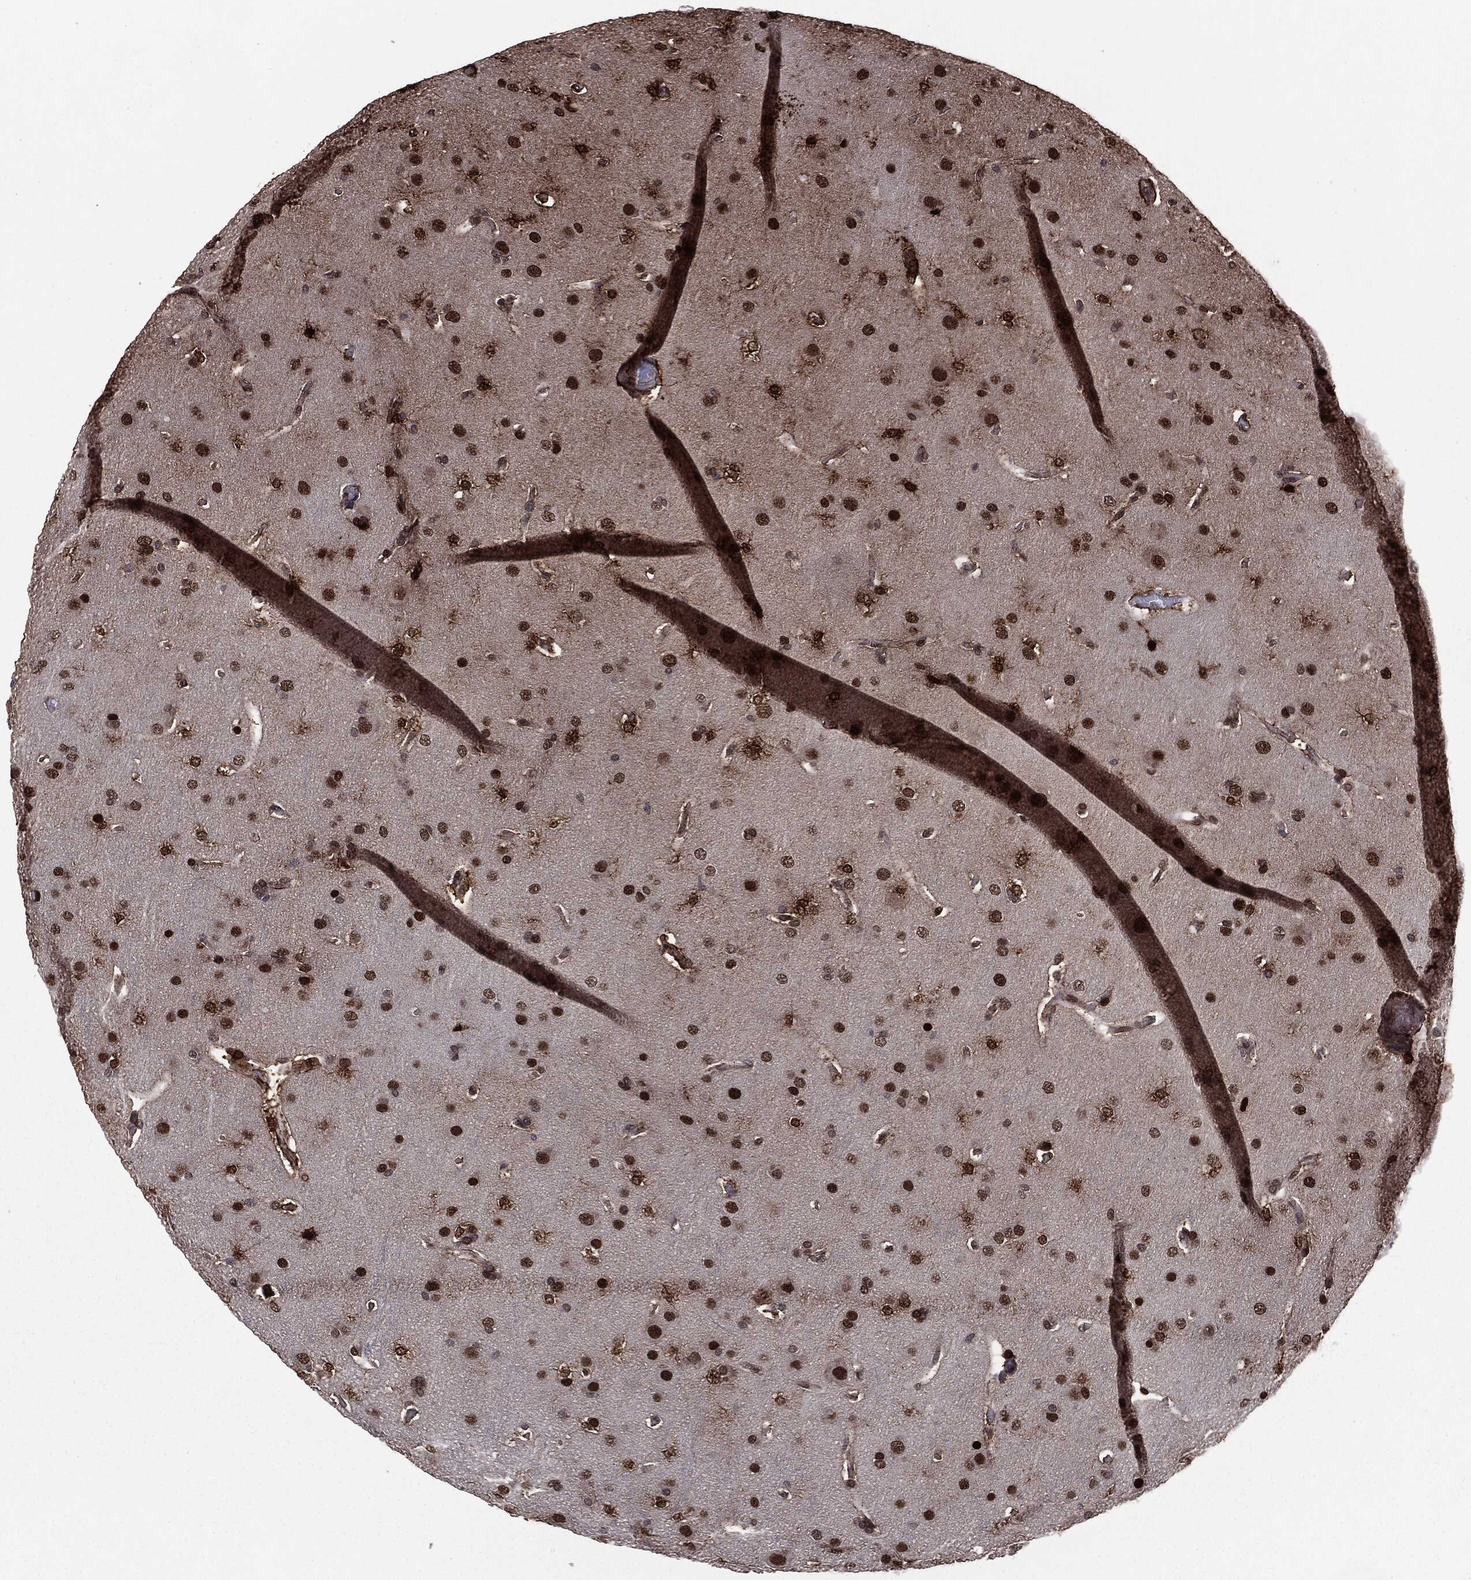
{"staining": {"intensity": "strong", "quantity": "25%-75%", "location": "nuclear"}, "tissue": "glioma", "cell_type": "Tumor cells", "image_type": "cancer", "snomed": [{"axis": "morphology", "description": "Glioma, malignant, Low grade"}, {"axis": "topography", "description": "Brain"}], "caption": "Tumor cells demonstrate high levels of strong nuclear staining in about 25%-75% of cells in human glioma.", "gene": "DVL2", "patient": {"sex": "male", "age": 41}}